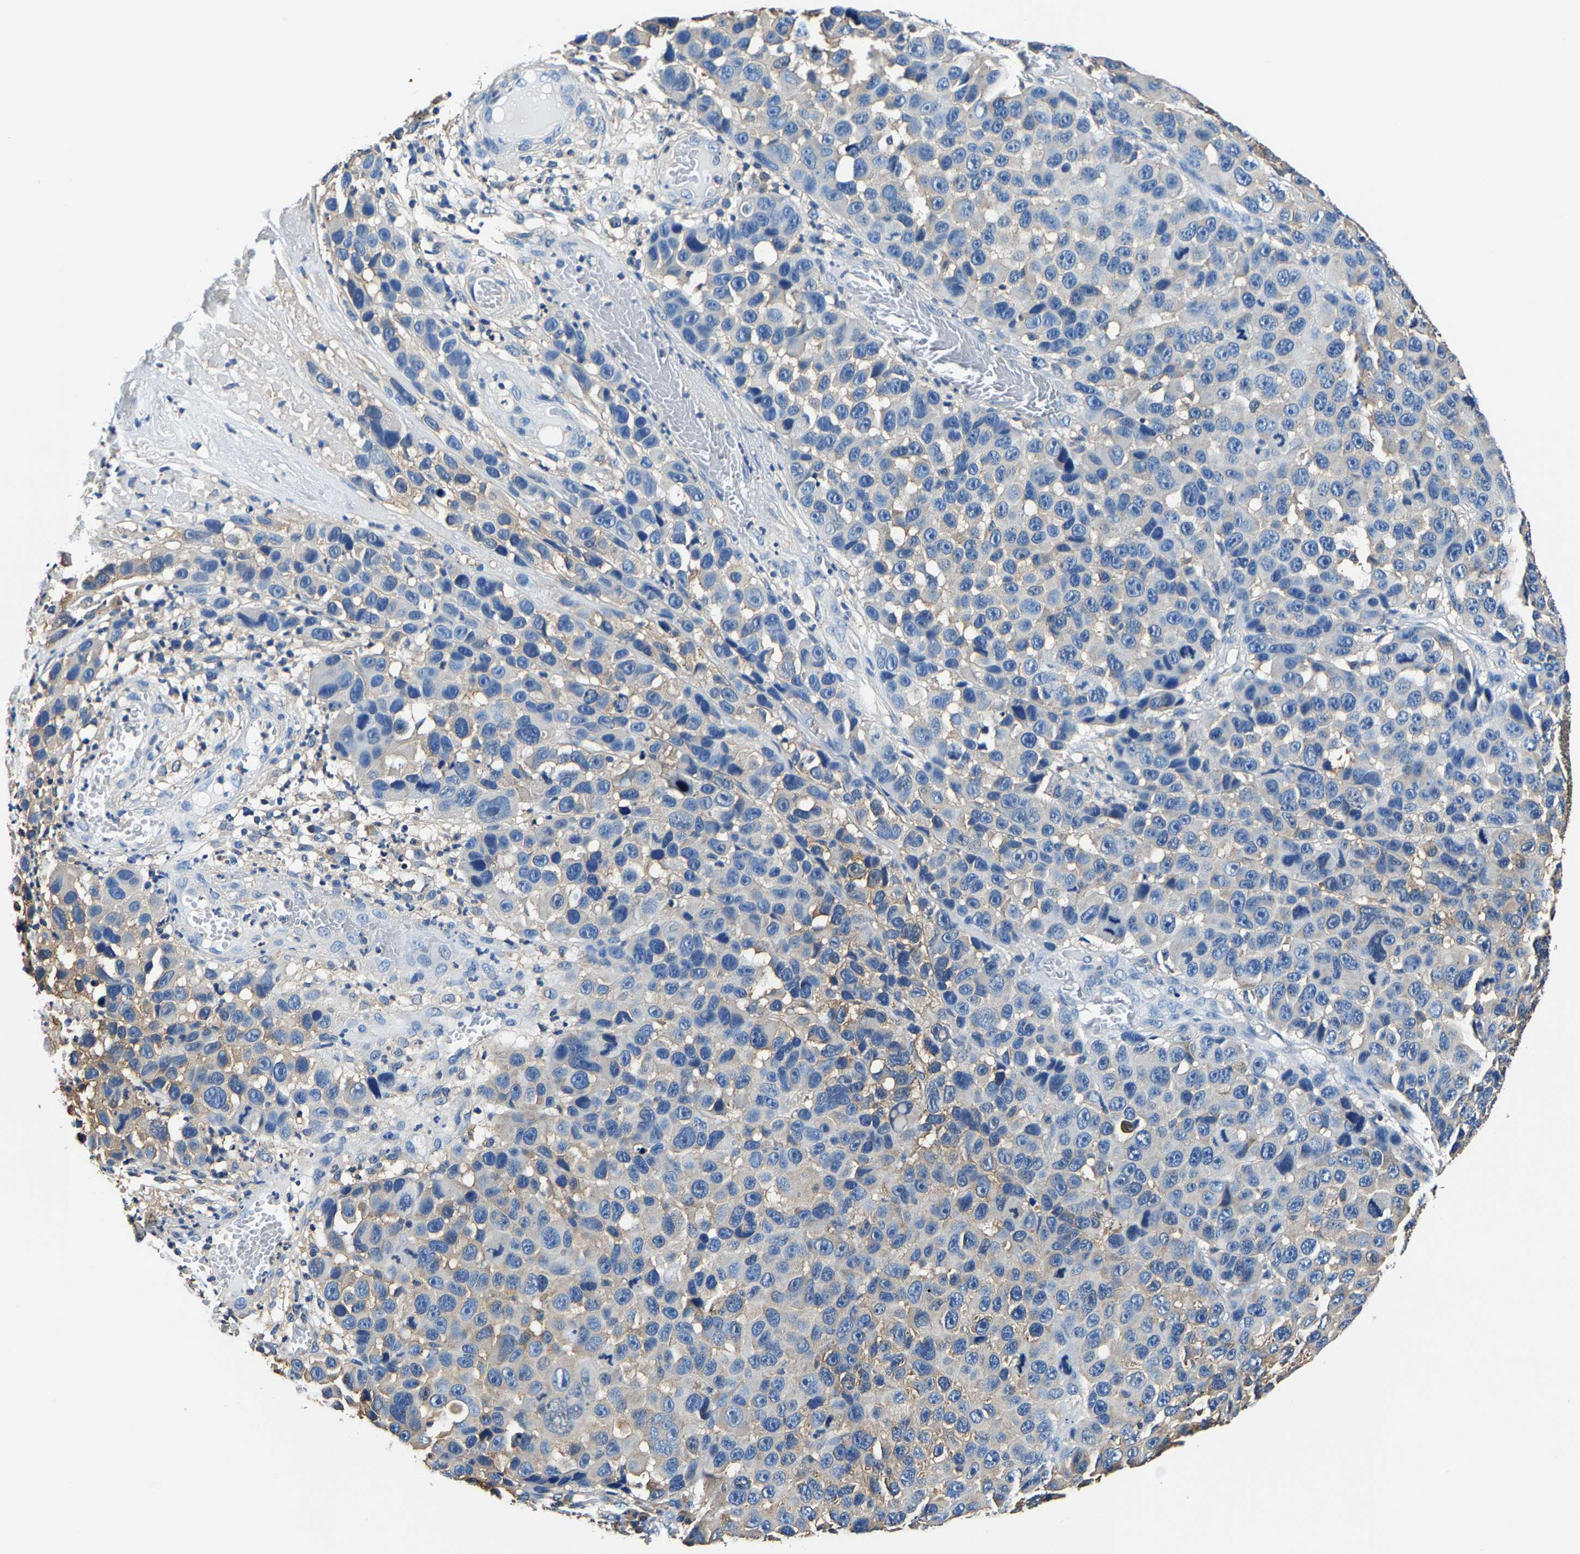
{"staining": {"intensity": "negative", "quantity": "none", "location": "none"}, "tissue": "melanoma", "cell_type": "Tumor cells", "image_type": "cancer", "snomed": [{"axis": "morphology", "description": "Malignant melanoma, NOS"}, {"axis": "topography", "description": "Skin"}], "caption": "A high-resolution image shows immunohistochemistry (IHC) staining of melanoma, which exhibits no significant positivity in tumor cells. Brightfield microscopy of IHC stained with DAB (3,3'-diaminobenzidine) (brown) and hematoxylin (blue), captured at high magnification.", "gene": "ALDOB", "patient": {"sex": "male", "age": 53}}